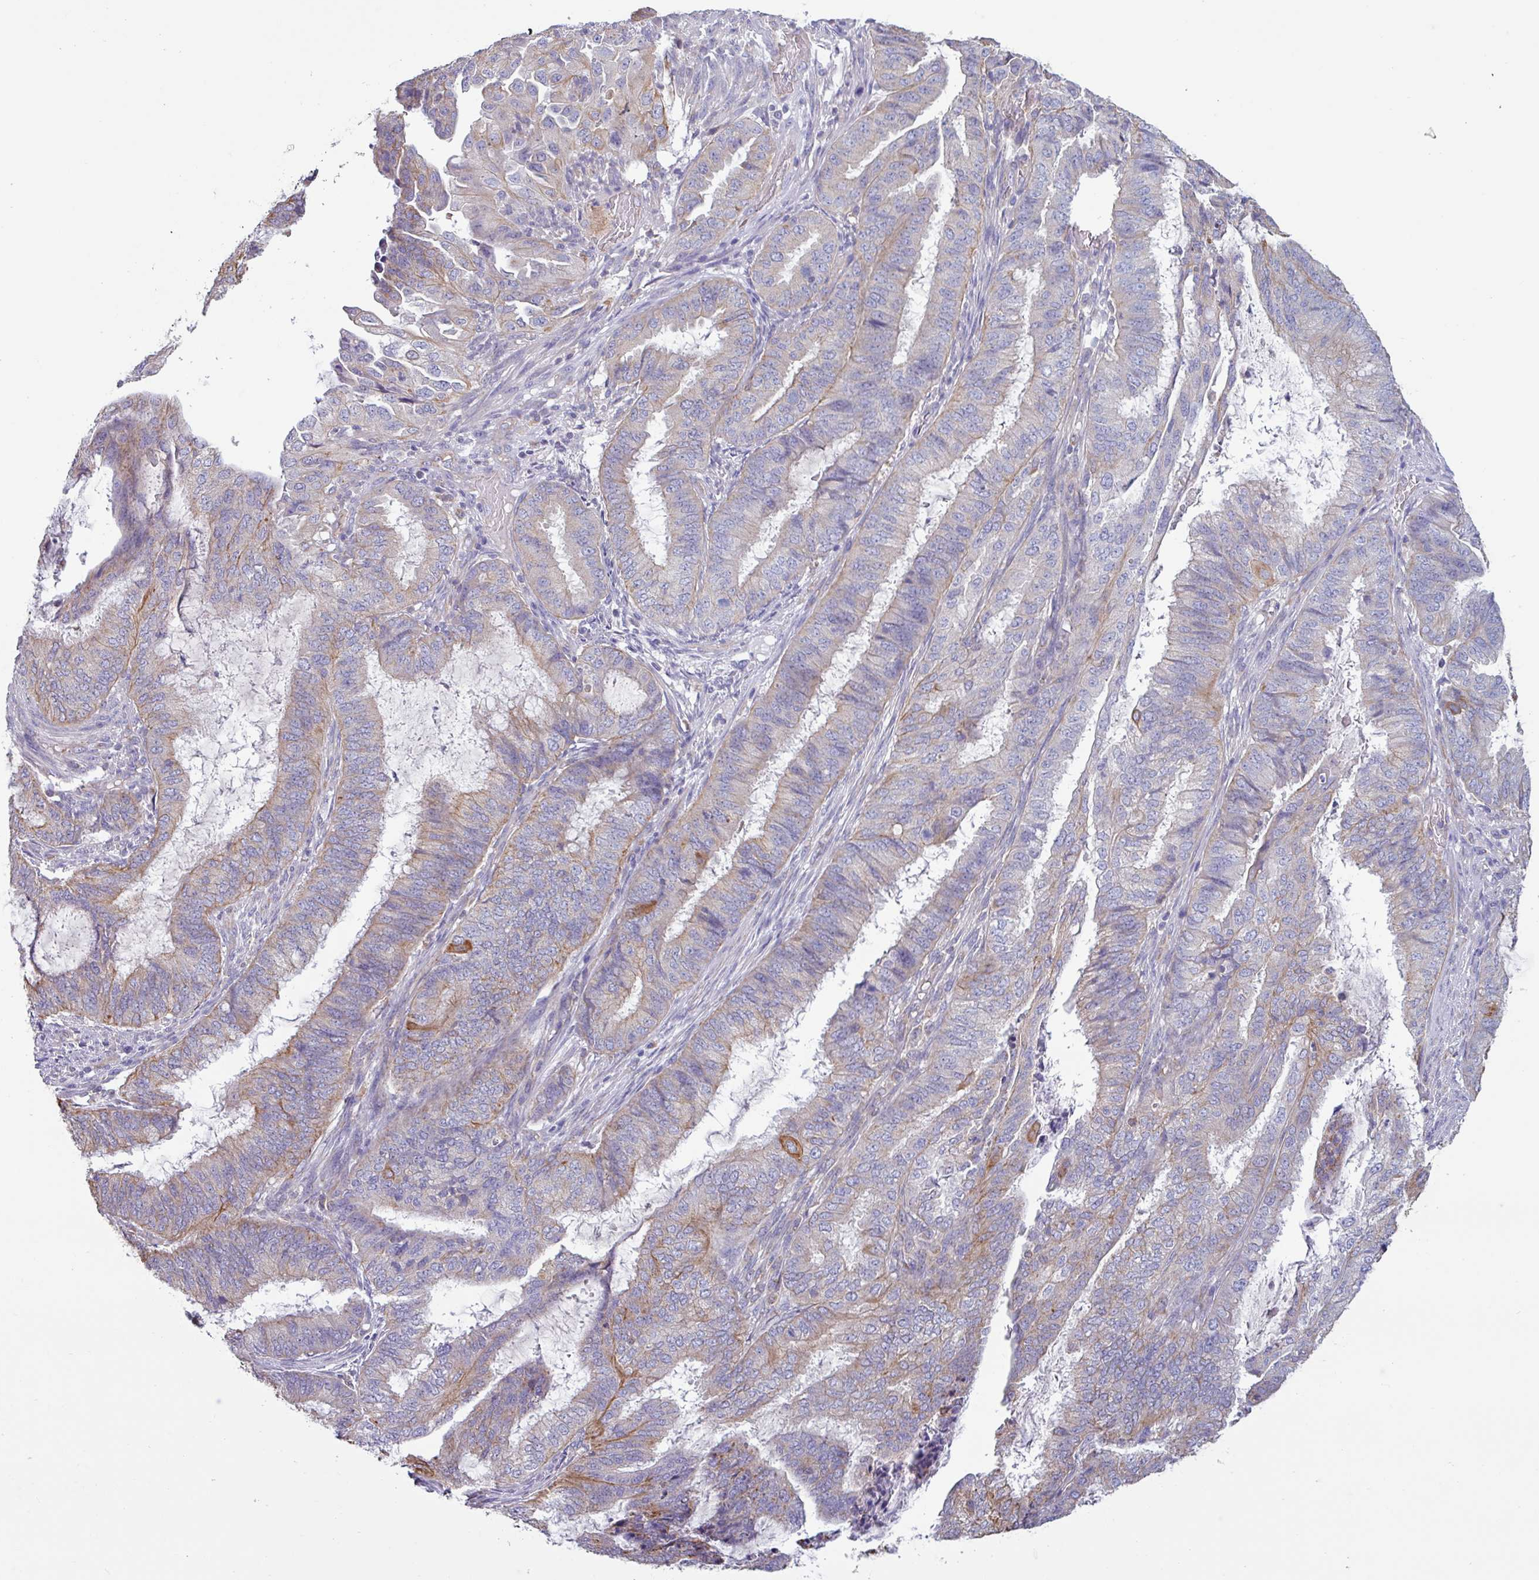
{"staining": {"intensity": "moderate", "quantity": "<25%", "location": "cytoplasmic/membranous"}, "tissue": "endometrial cancer", "cell_type": "Tumor cells", "image_type": "cancer", "snomed": [{"axis": "morphology", "description": "Adenocarcinoma, NOS"}, {"axis": "topography", "description": "Endometrium"}], "caption": "This micrograph reveals IHC staining of adenocarcinoma (endometrial), with low moderate cytoplasmic/membranous staining in about <25% of tumor cells.", "gene": "CAMK1", "patient": {"sex": "female", "age": 51}}